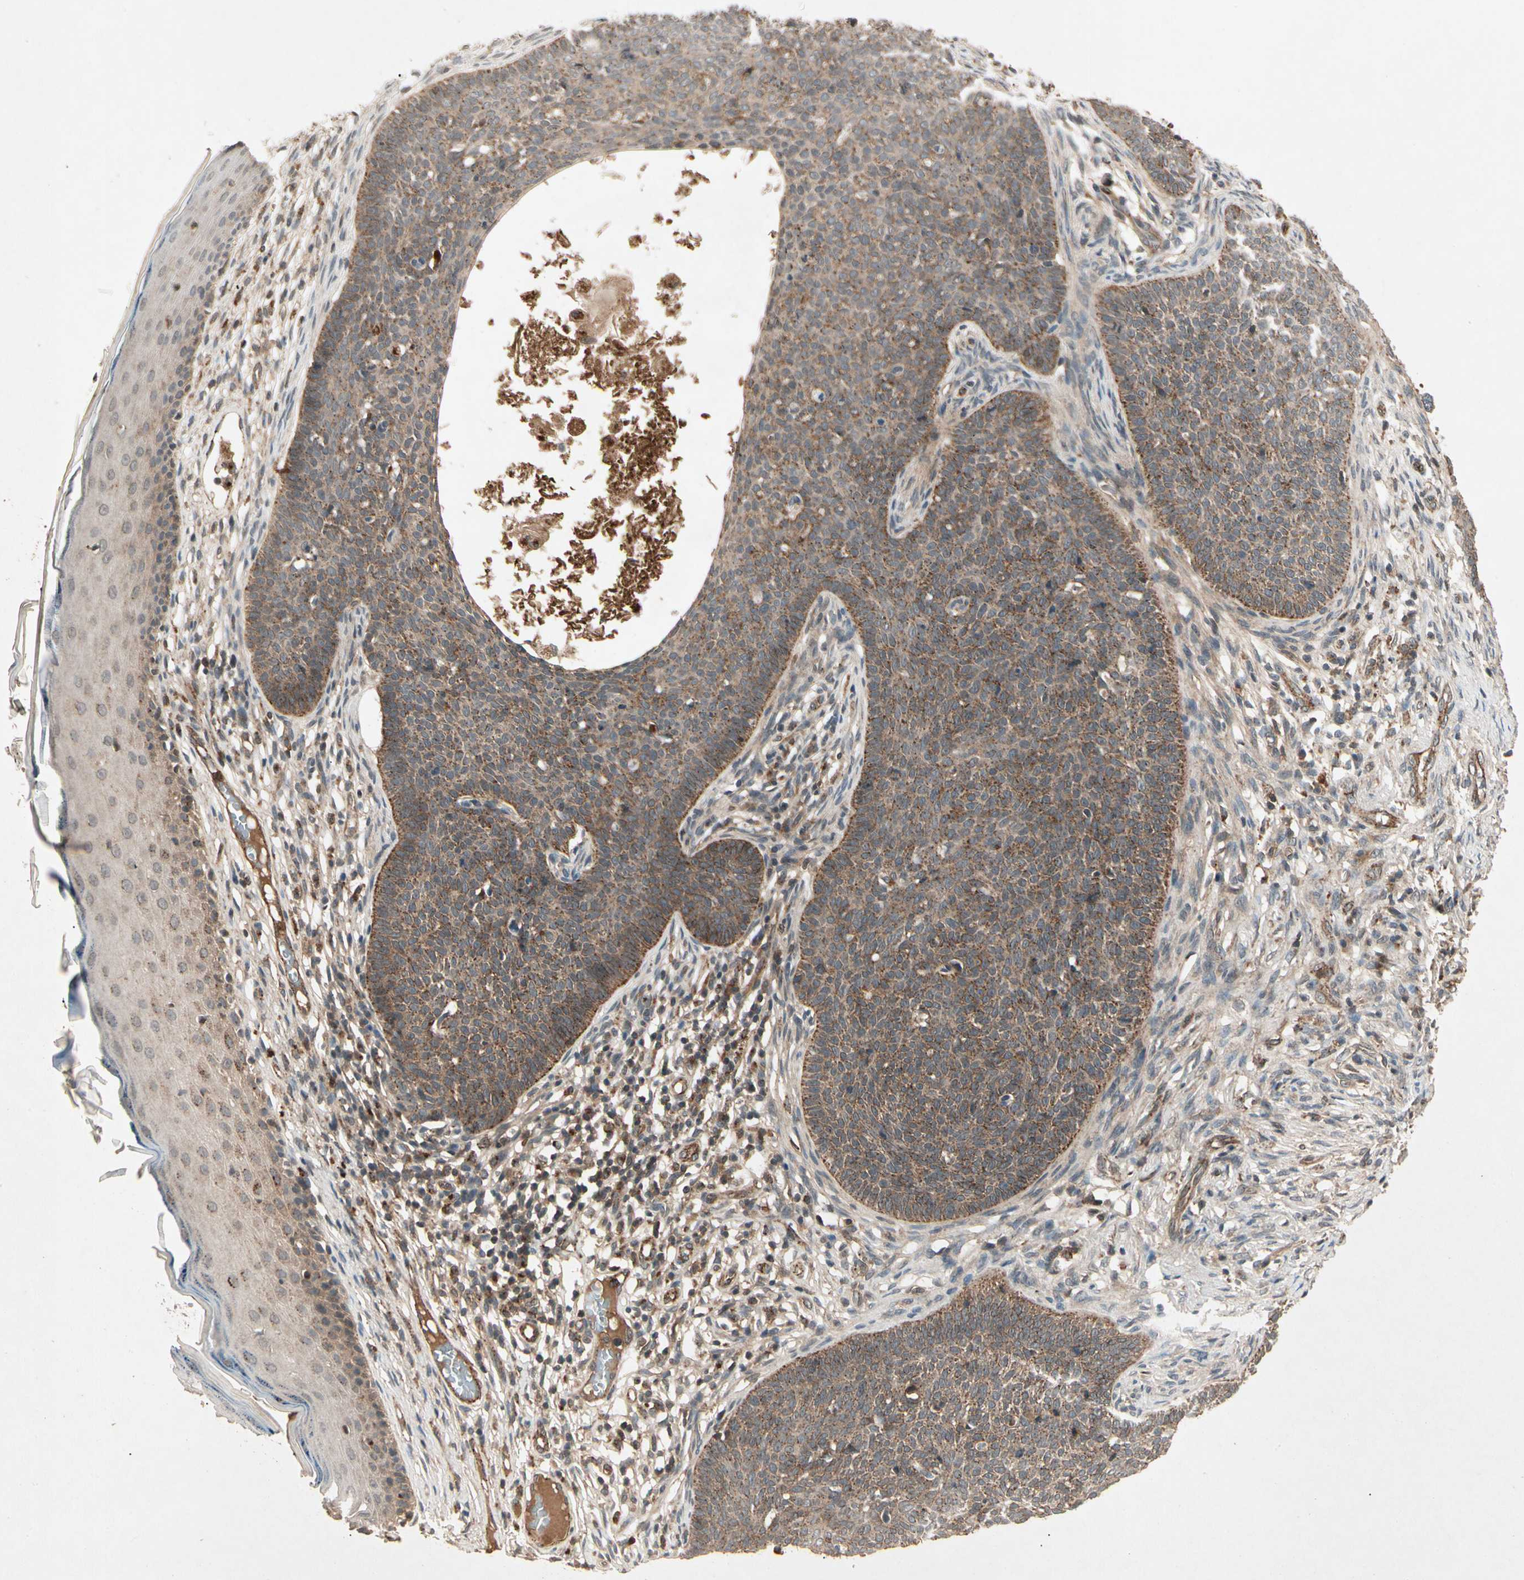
{"staining": {"intensity": "moderate", "quantity": ">75%", "location": "cytoplasmic/membranous"}, "tissue": "skin cancer", "cell_type": "Tumor cells", "image_type": "cancer", "snomed": [{"axis": "morphology", "description": "Normal tissue, NOS"}, {"axis": "morphology", "description": "Basal cell carcinoma"}, {"axis": "topography", "description": "Skin"}], "caption": "Immunohistochemistry of skin basal cell carcinoma exhibits medium levels of moderate cytoplasmic/membranous staining in approximately >75% of tumor cells.", "gene": "FLOT1", "patient": {"sex": "male", "age": 87}}